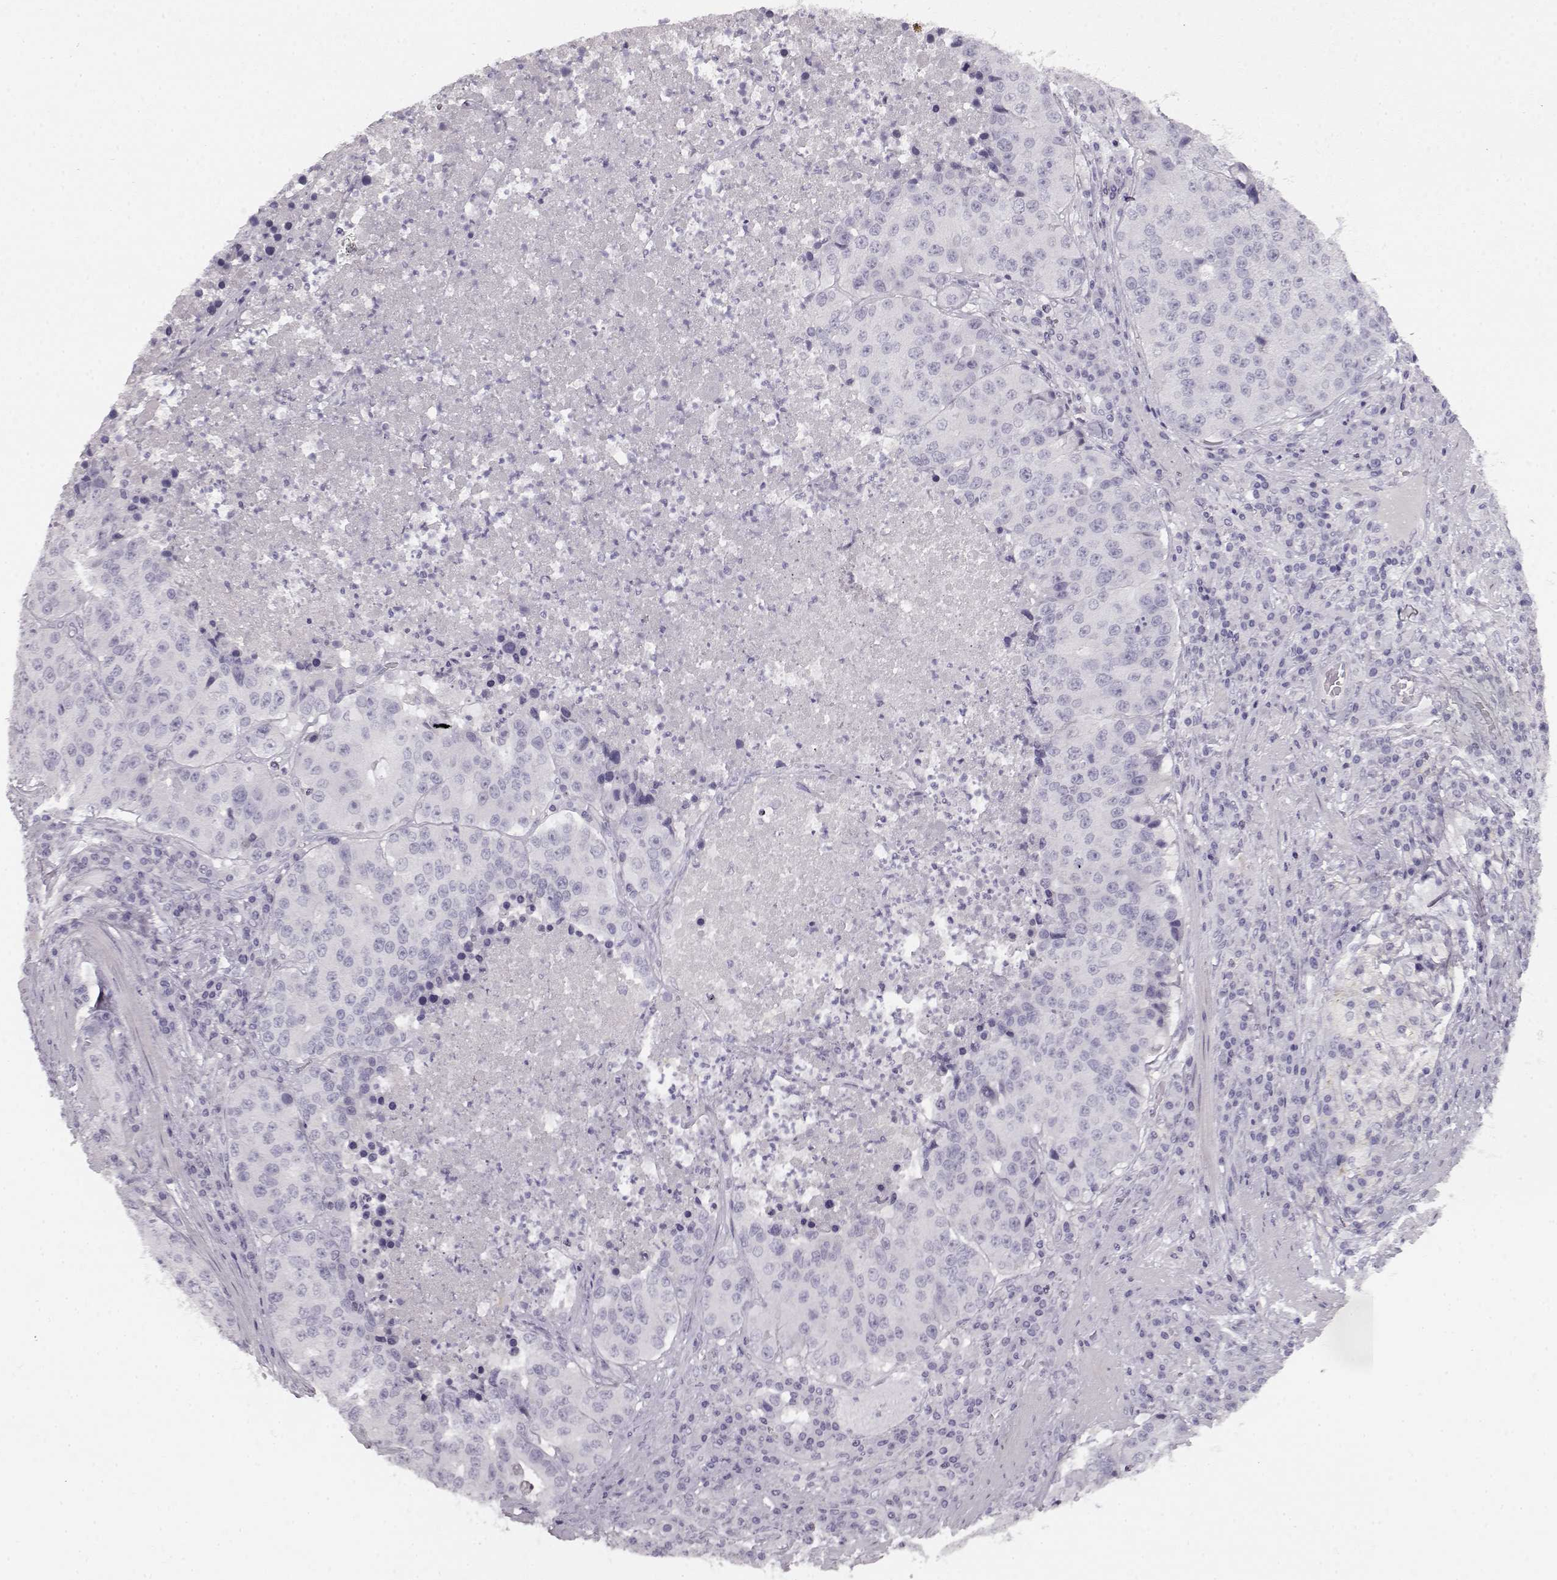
{"staining": {"intensity": "negative", "quantity": "none", "location": "none"}, "tissue": "stomach cancer", "cell_type": "Tumor cells", "image_type": "cancer", "snomed": [{"axis": "morphology", "description": "Adenocarcinoma, NOS"}, {"axis": "topography", "description": "Stomach"}], "caption": "The micrograph shows no staining of tumor cells in stomach cancer (adenocarcinoma).", "gene": "KIAA0319", "patient": {"sex": "male", "age": 71}}